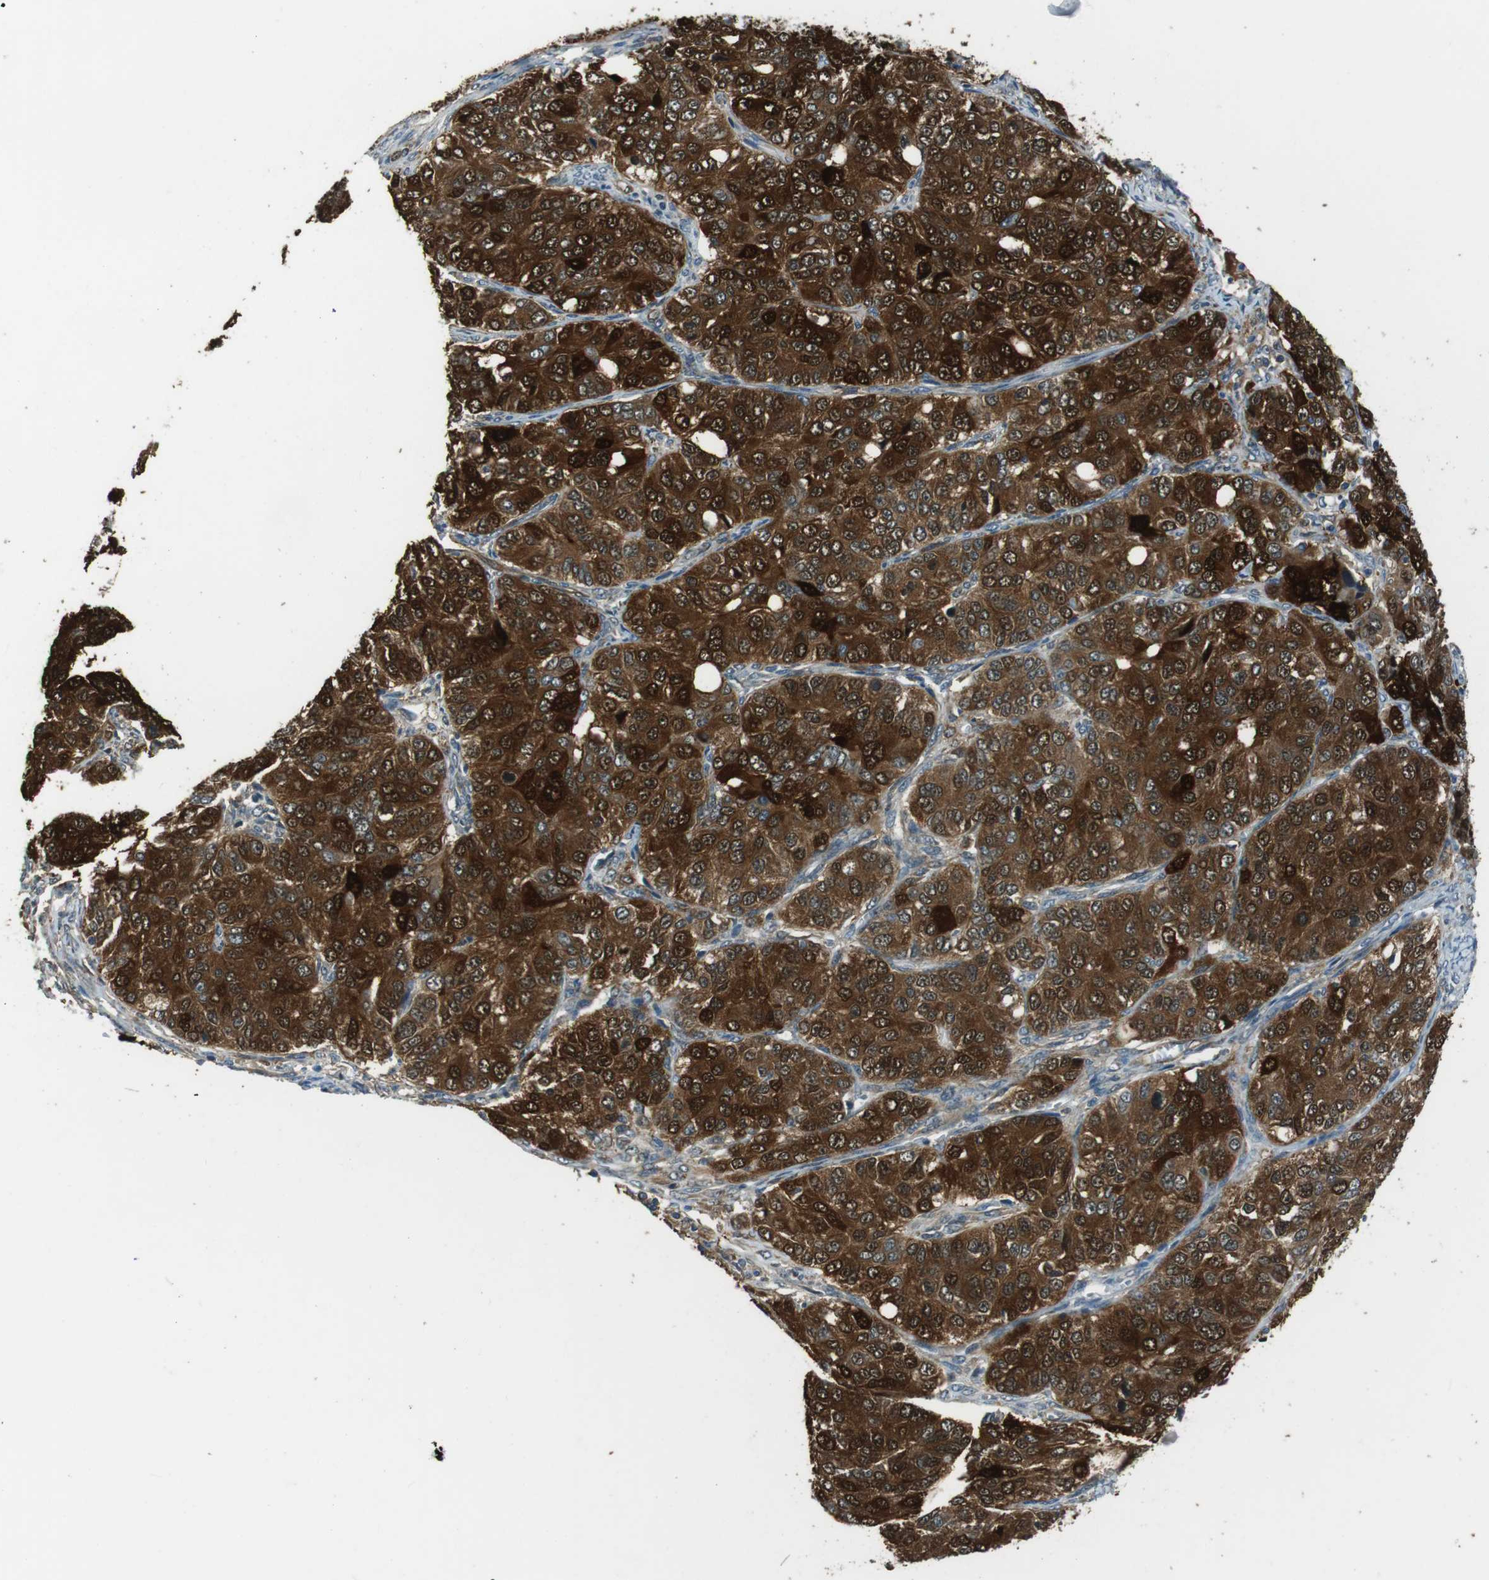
{"staining": {"intensity": "strong", "quantity": ">75%", "location": "cytoplasmic/membranous,nuclear"}, "tissue": "ovarian cancer", "cell_type": "Tumor cells", "image_type": "cancer", "snomed": [{"axis": "morphology", "description": "Carcinoma, endometroid"}, {"axis": "topography", "description": "Ovary"}], "caption": "Tumor cells show high levels of strong cytoplasmic/membranous and nuclear staining in about >75% of cells in ovarian cancer.", "gene": "MFAP3", "patient": {"sex": "female", "age": 51}}